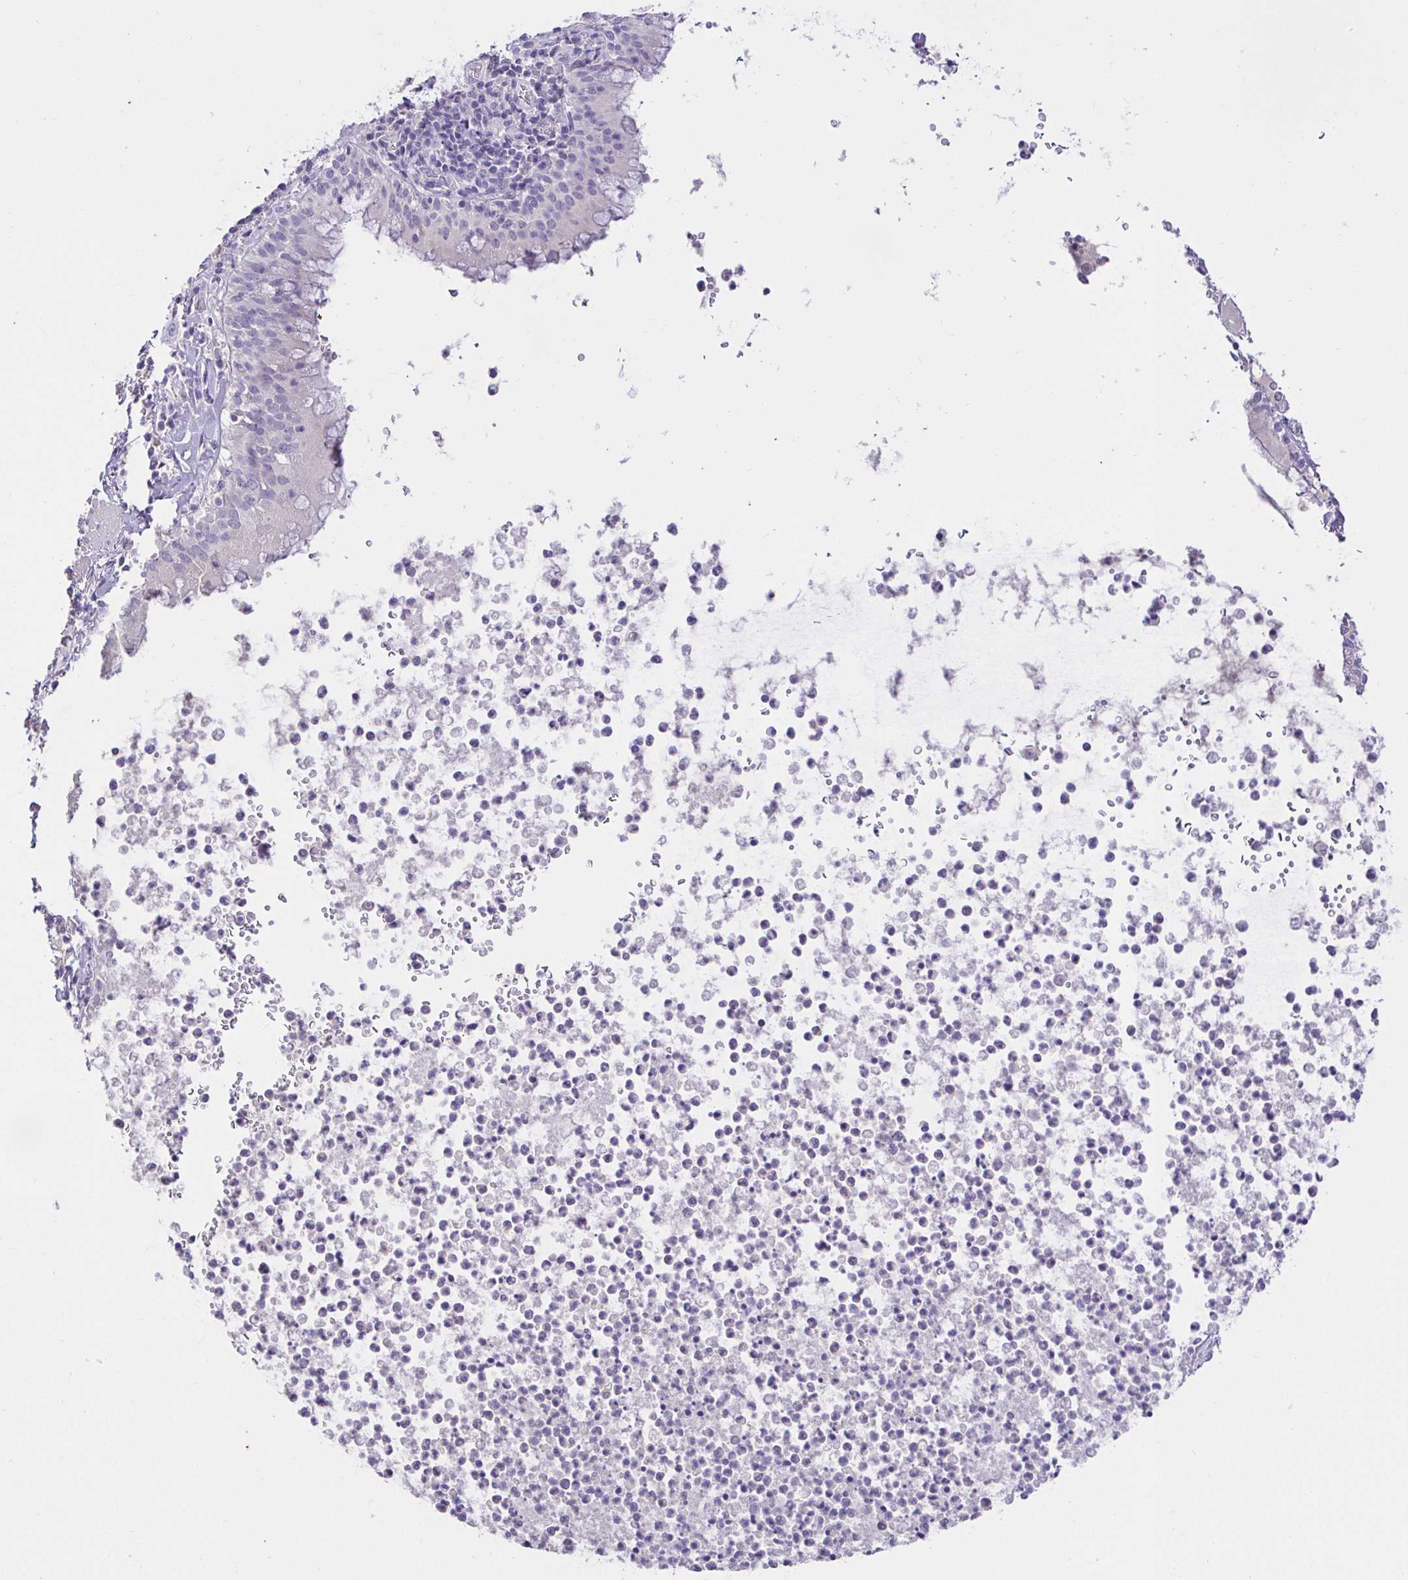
{"staining": {"intensity": "weak", "quantity": "25%-75%", "location": "cytoplasmic/membranous"}, "tissue": "bronchus", "cell_type": "Respiratory epithelial cells", "image_type": "normal", "snomed": [{"axis": "morphology", "description": "Normal tissue, NOS"}, {"axis": "topography", "description": "Cartilage tissue"}, {"axis": "topography", "description": "Bronchus"}], "caption": "Respiratory epithelial cells demonstrate weak cytoplasmic/membranous positivity in approximately 25%-75% of cells in normal bronchus. The staining was performed using DAB (3,3'-diaminobenzidine), with brown indicating positive protein expression. Nuclei are stained blue with hematoxylin.", "gene": "CDO1", "patient": {"sex": "male", "age": 56}}